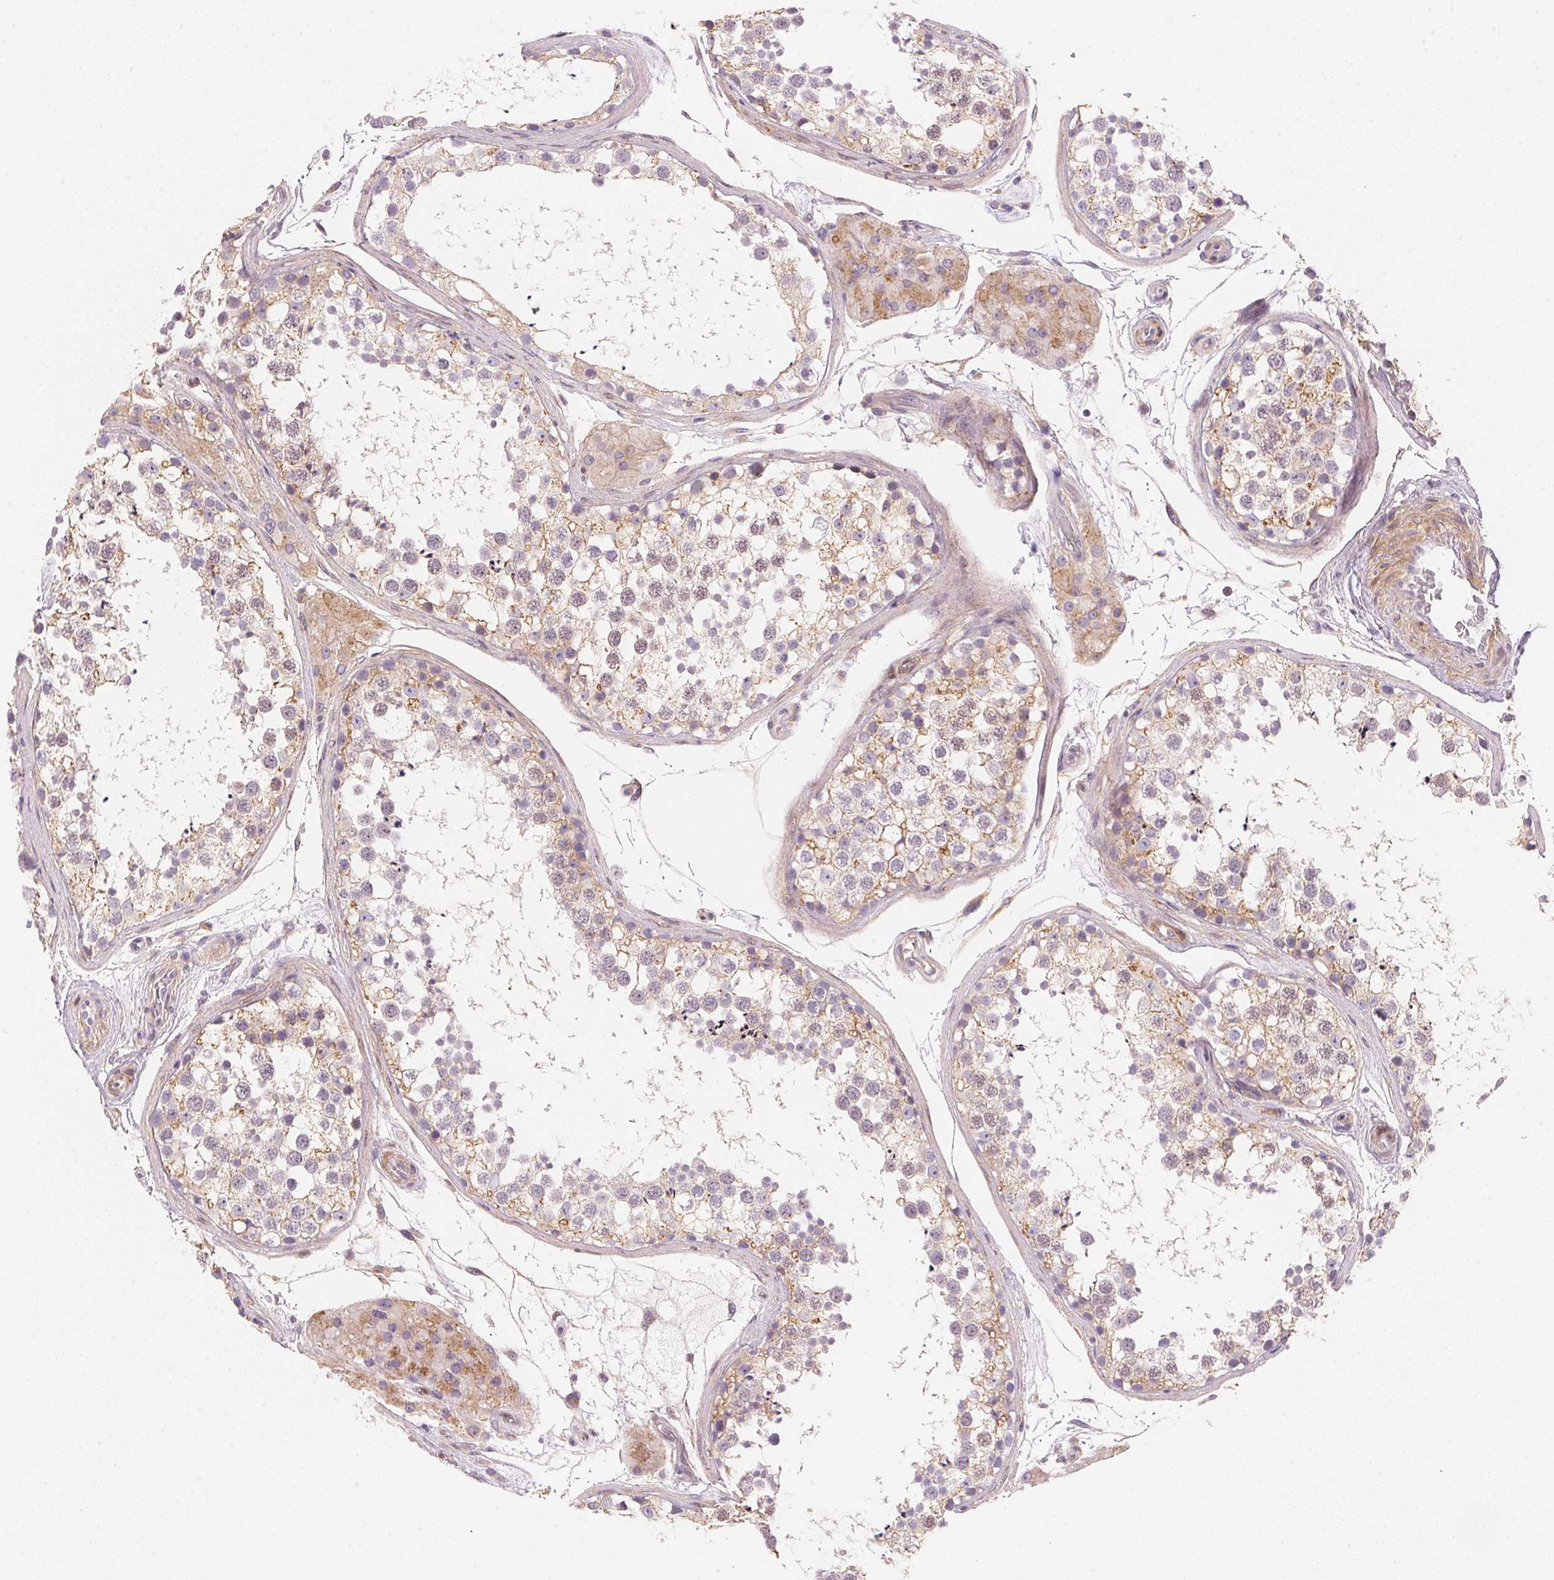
{"staining": {"intensity": "weak", "quantity": "25%-75%", "location": "cytoplasmic/membranous"}, "tissue": "testis", "cell_type": "Cells in seminiferous ducts", "image_type": "normal", "snomed": [{"axis": "morphology", "description": "Normal tissue, NOS"}, {"axis": "morphology", "description": "Seminoma, NOS"}, {"axis": "topography", "description": "Testis"}], "caption": "High-magnification brightfield microscopy of unremarkable testis stained with DAB (3,3'-diaminobenzidine) (brown) and counterstained with hematoxylin (blue). cells in seminiferous ducts exhibit weak cytoplasmic/membranous staining is identified in approximately25%-75% of cells. The staining was performed using DAB, with brown indicating positive protein expression. Nuclei are stained blue with hematoxylin.", "gene": "SMTN", "patient": {"sex": "male", "age": 65}}